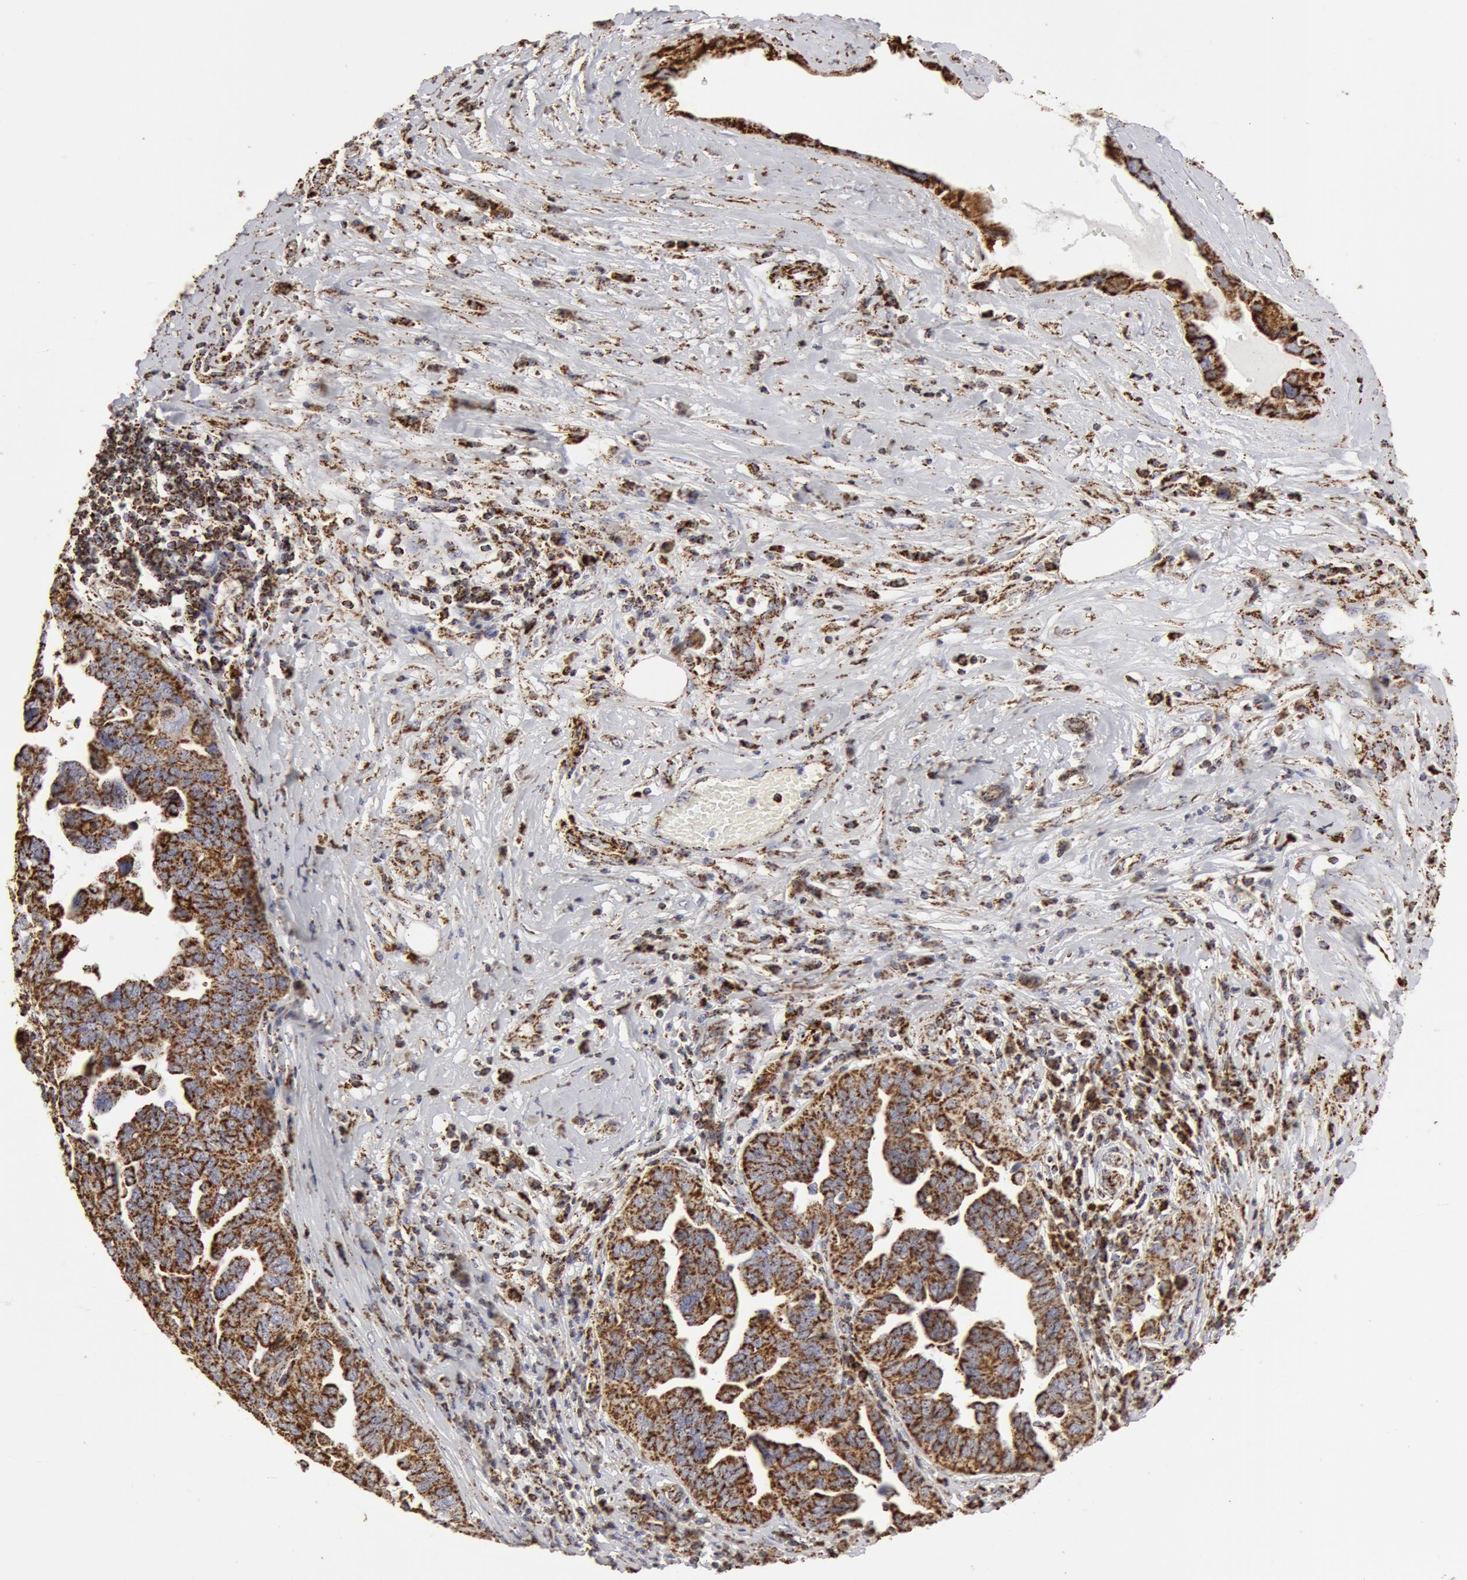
{"staining": {"intensity": "moderate", "quantity": ">75%", "location": "cytoplasmic/membranous"}, "tissue": "ovarian cancer", "cell_type": "Tumor cells", "image_type": "cancer", "snomed": [{"axis": "morphology", "description": "Cystadenocarcinoma, serous, NOS"}, {"axis": "topography", "description": "Ovary"}], "caption": "Immunohistochemistry (IHC) (DAB (3,3'-diaminobenzidine)) staining of human ovarian cancer demonstrates moderate cytoplasmic/membranous protein staining in about >75% of tumor cells.", "gene": "ATP5F1B", "patient": {"sex": "female", "age": 64}}